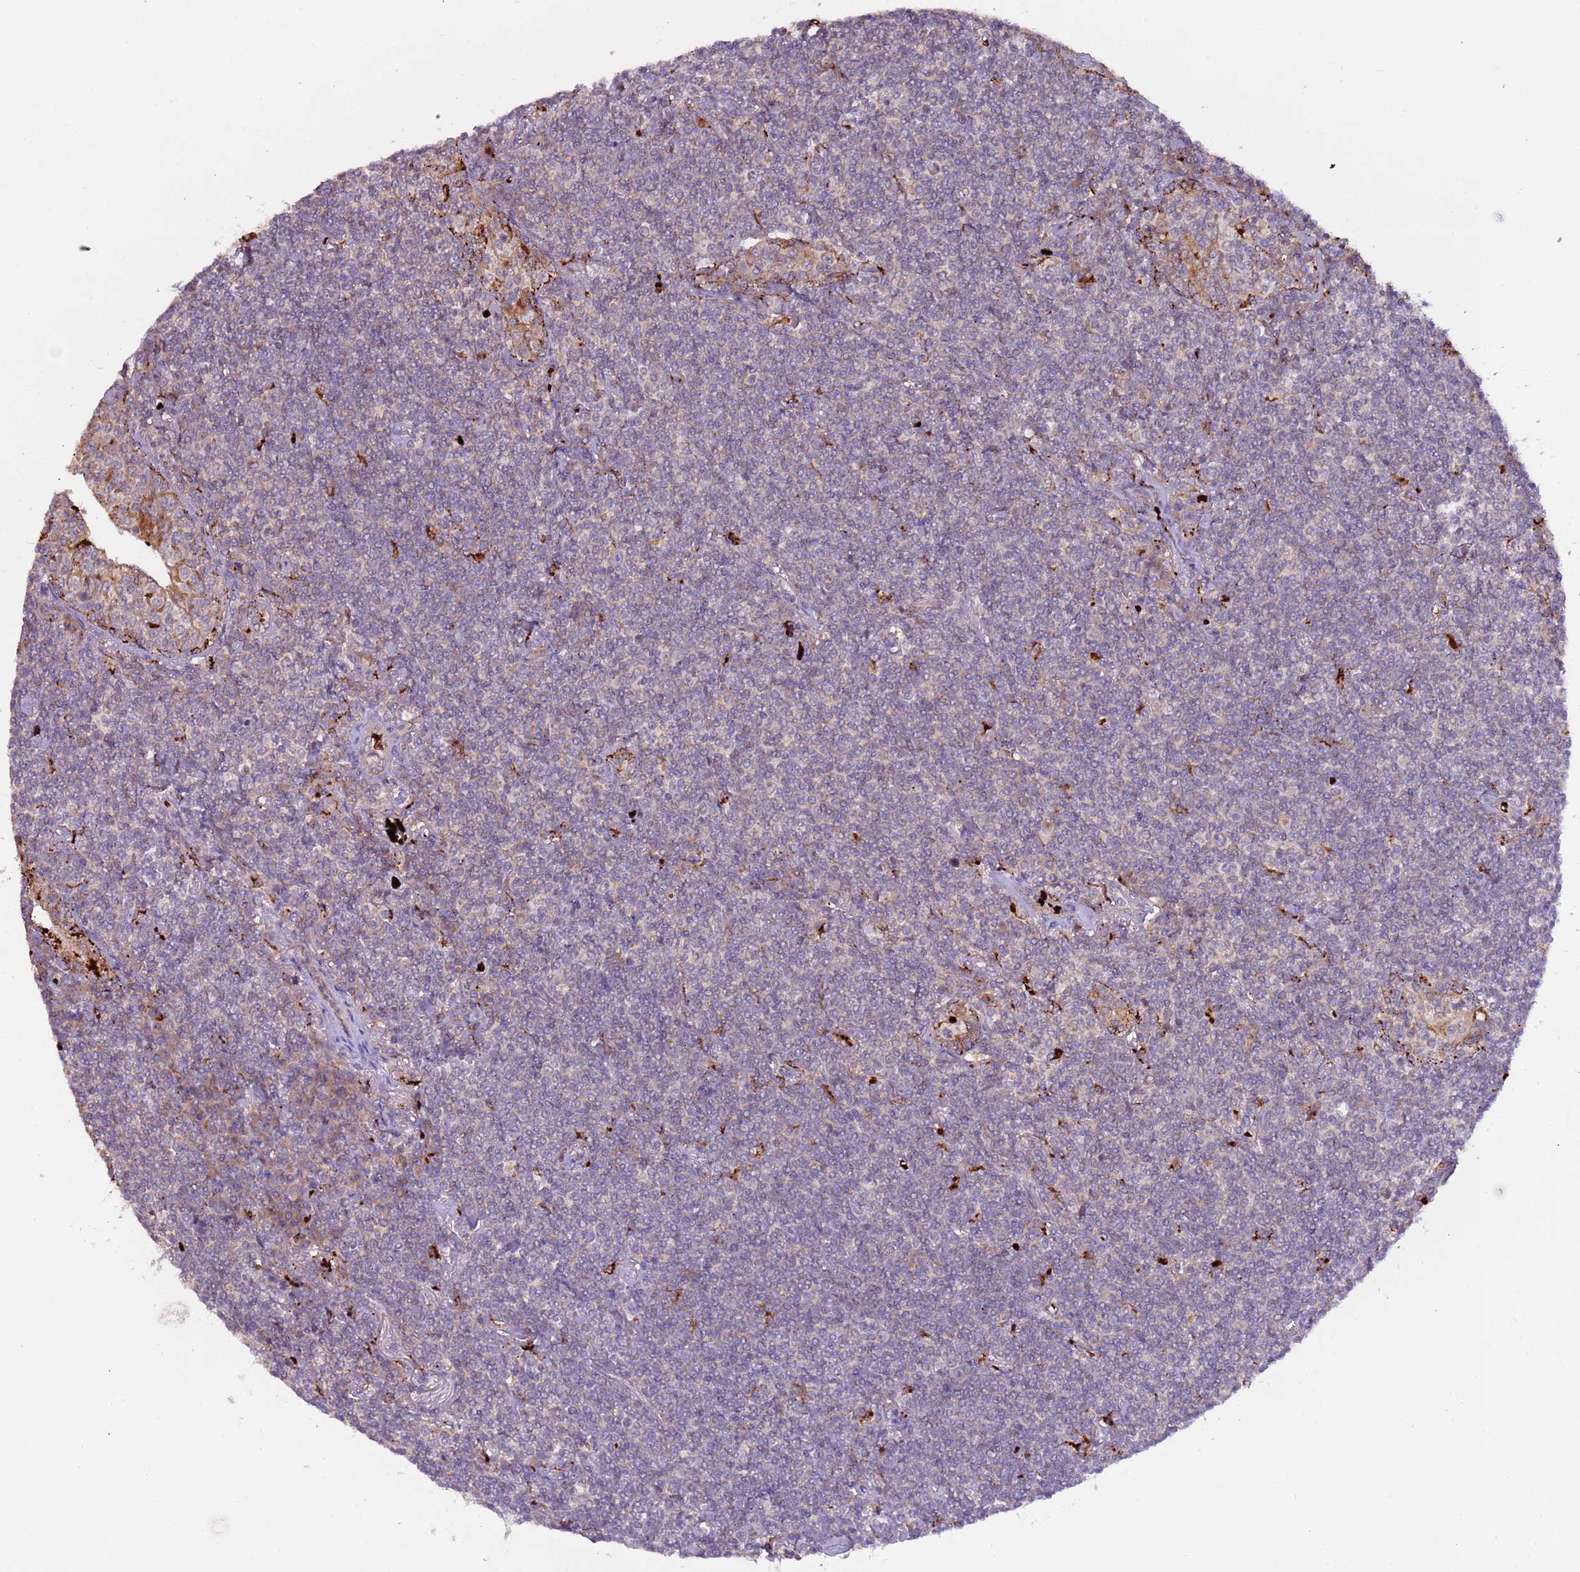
{"staining": {"intensity": "negative", "quantity": "none", "location": "none"}, "tissue": "lymphoma", "cell_type": "Tumor cells", "image_type": "cancer", "snomed": [{"axis": "morphology", "description": "Malignant lymphoma, non-Hodgkin's type, Low grade"}, {"axis": "topography", "description": "Lung"}], "caption": "Immunohistochemistry of lymphoma displays no staining in tumor cells.", "gene": "VPS36", "patient": {"sex": "female", "age": 71}}